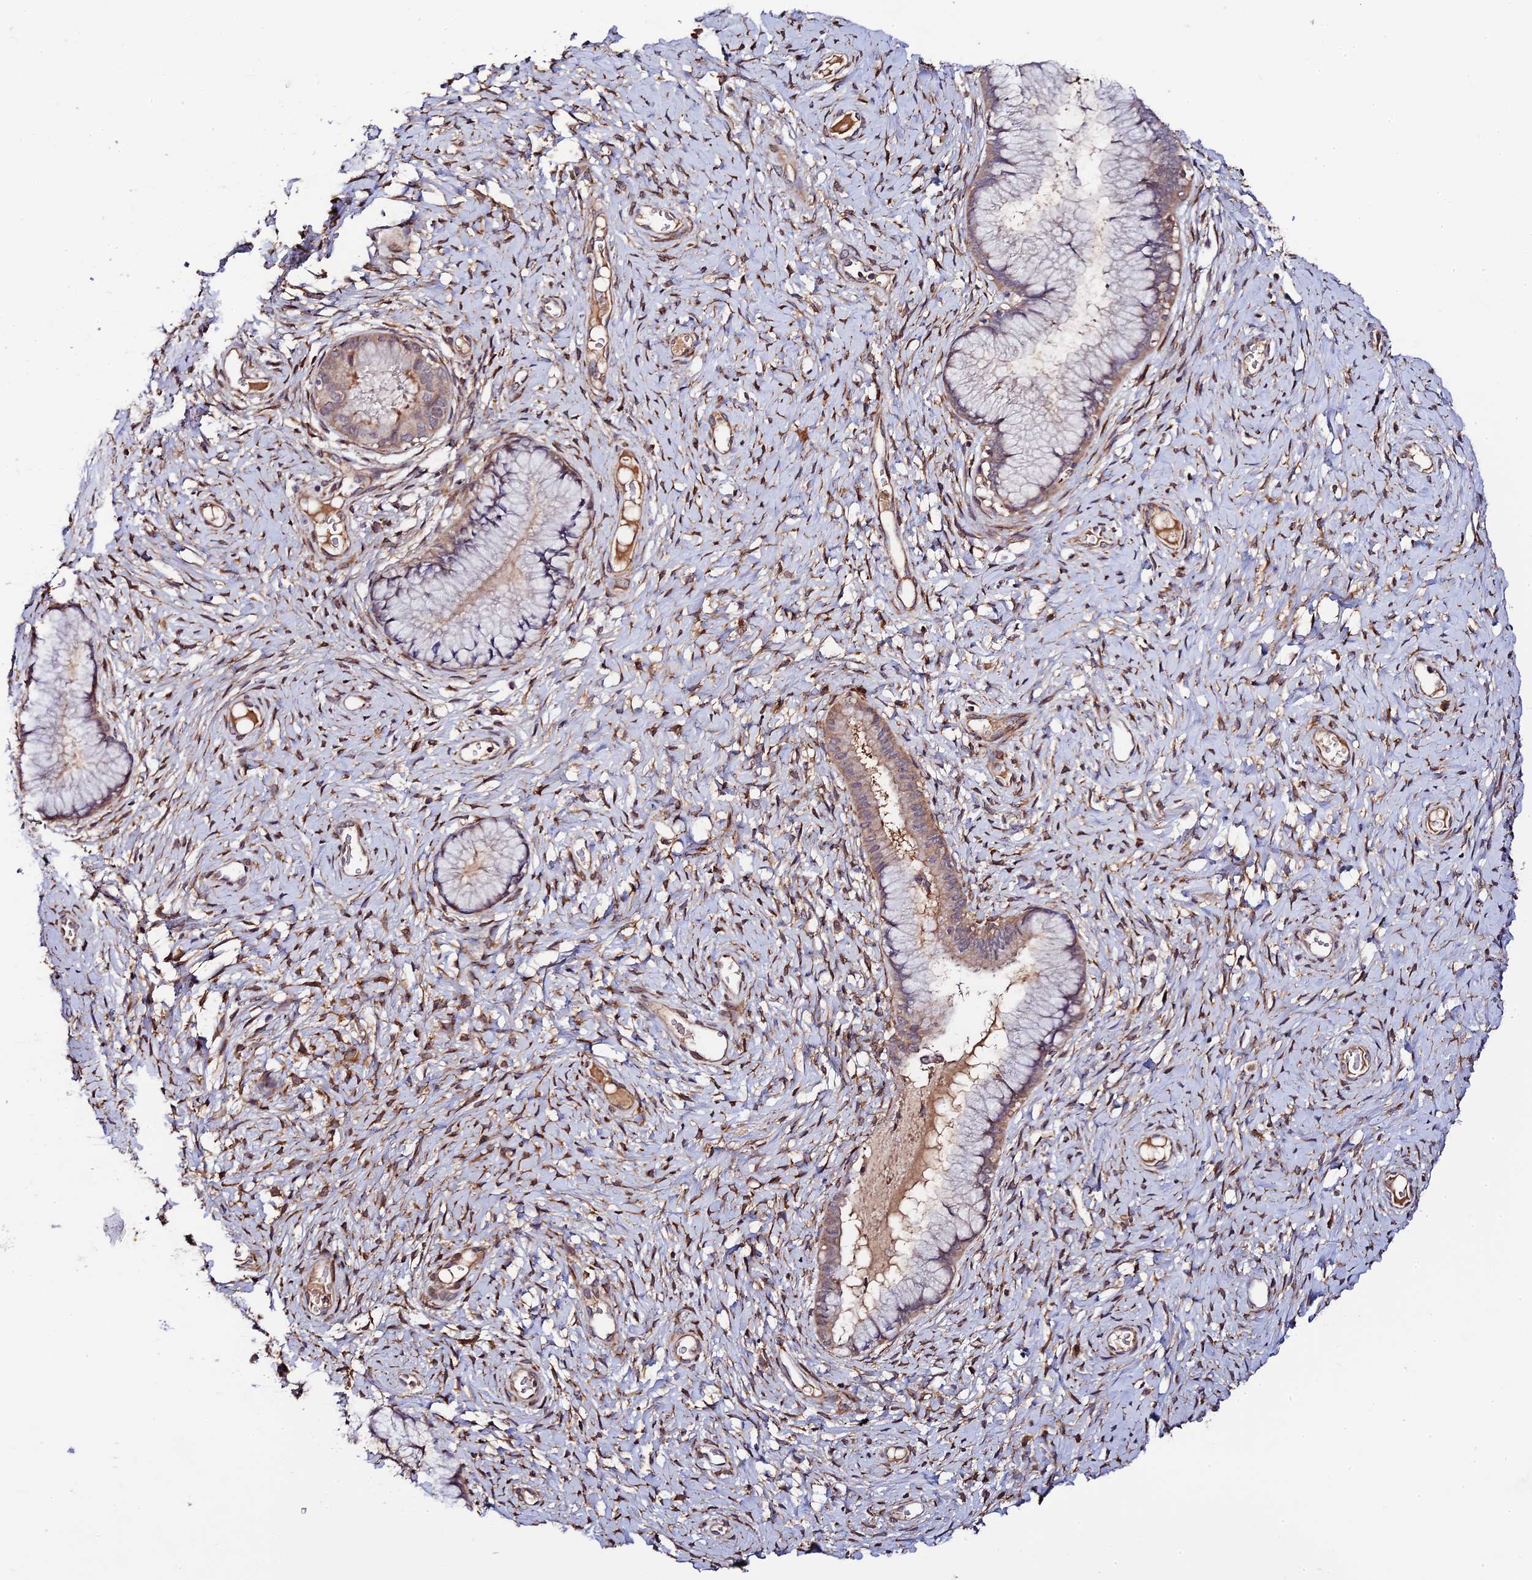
{"staining": {"intensity": "moderate", "quantity": "<25%", "location": "cytoplasmic/membranous"}, "tissue": "cervix", "cell_type": "Glandular cells", "image_type": "normal", "snomed": [{"axis": "morphology", "description": "Normal tissue, NOS"}, {"axis": "topography", "description": "Cervix"}], "caption": "Human cervix stained for a protein (brown) demonstrates moderate cytoplasmic/membranous positive staining in approximately <25% of glandular cells.", "gene": "P3H3", "patient": {"sex": "female", "age": 42}}